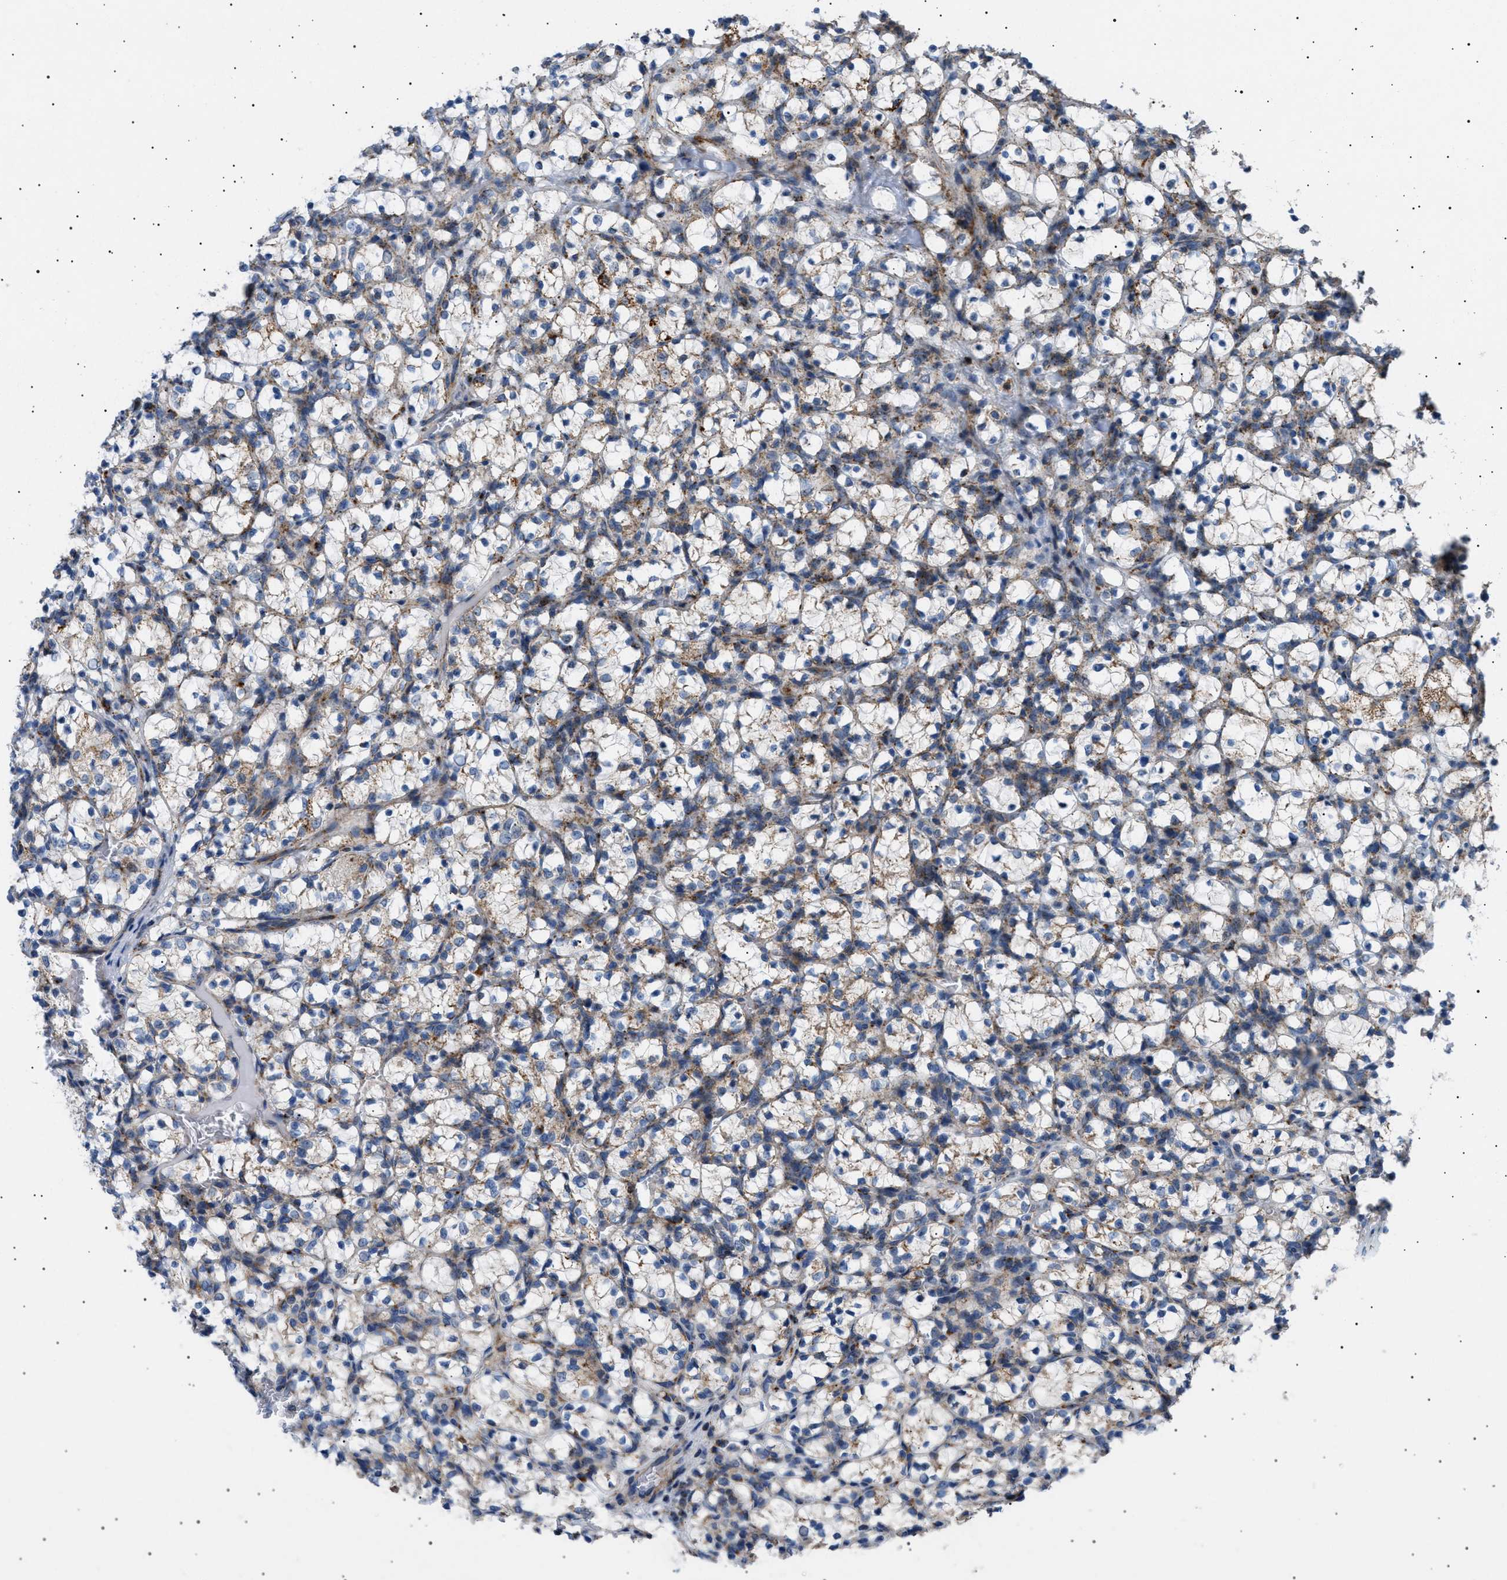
{"staining": {"intensity": "weak", "quantity": "25%-75%", "location": "cytoplasmic/membranous"}, "tissue": "renal cancer", "cell_type": "Tumor cells", "image_type": "cancer", "snomed": [{"axis": "morphology", "description": "Adenocarcinoma, NOS"}, {"axis": "topography", "description": "Kidney"}], "caption": "Immunohistochemistry (IHC) image of neoplastic tissue: human renal cancer (adenocarcinoma) stained using immunohistochemistry shows low levels of weak protein expression localized specifically in the cytoplasmic/membranous of tumor cells, appearing as a cytoplasmic/membranous brown color.", "gene": "UBXN8", "patient": {"sex": "female", "age": 69}}